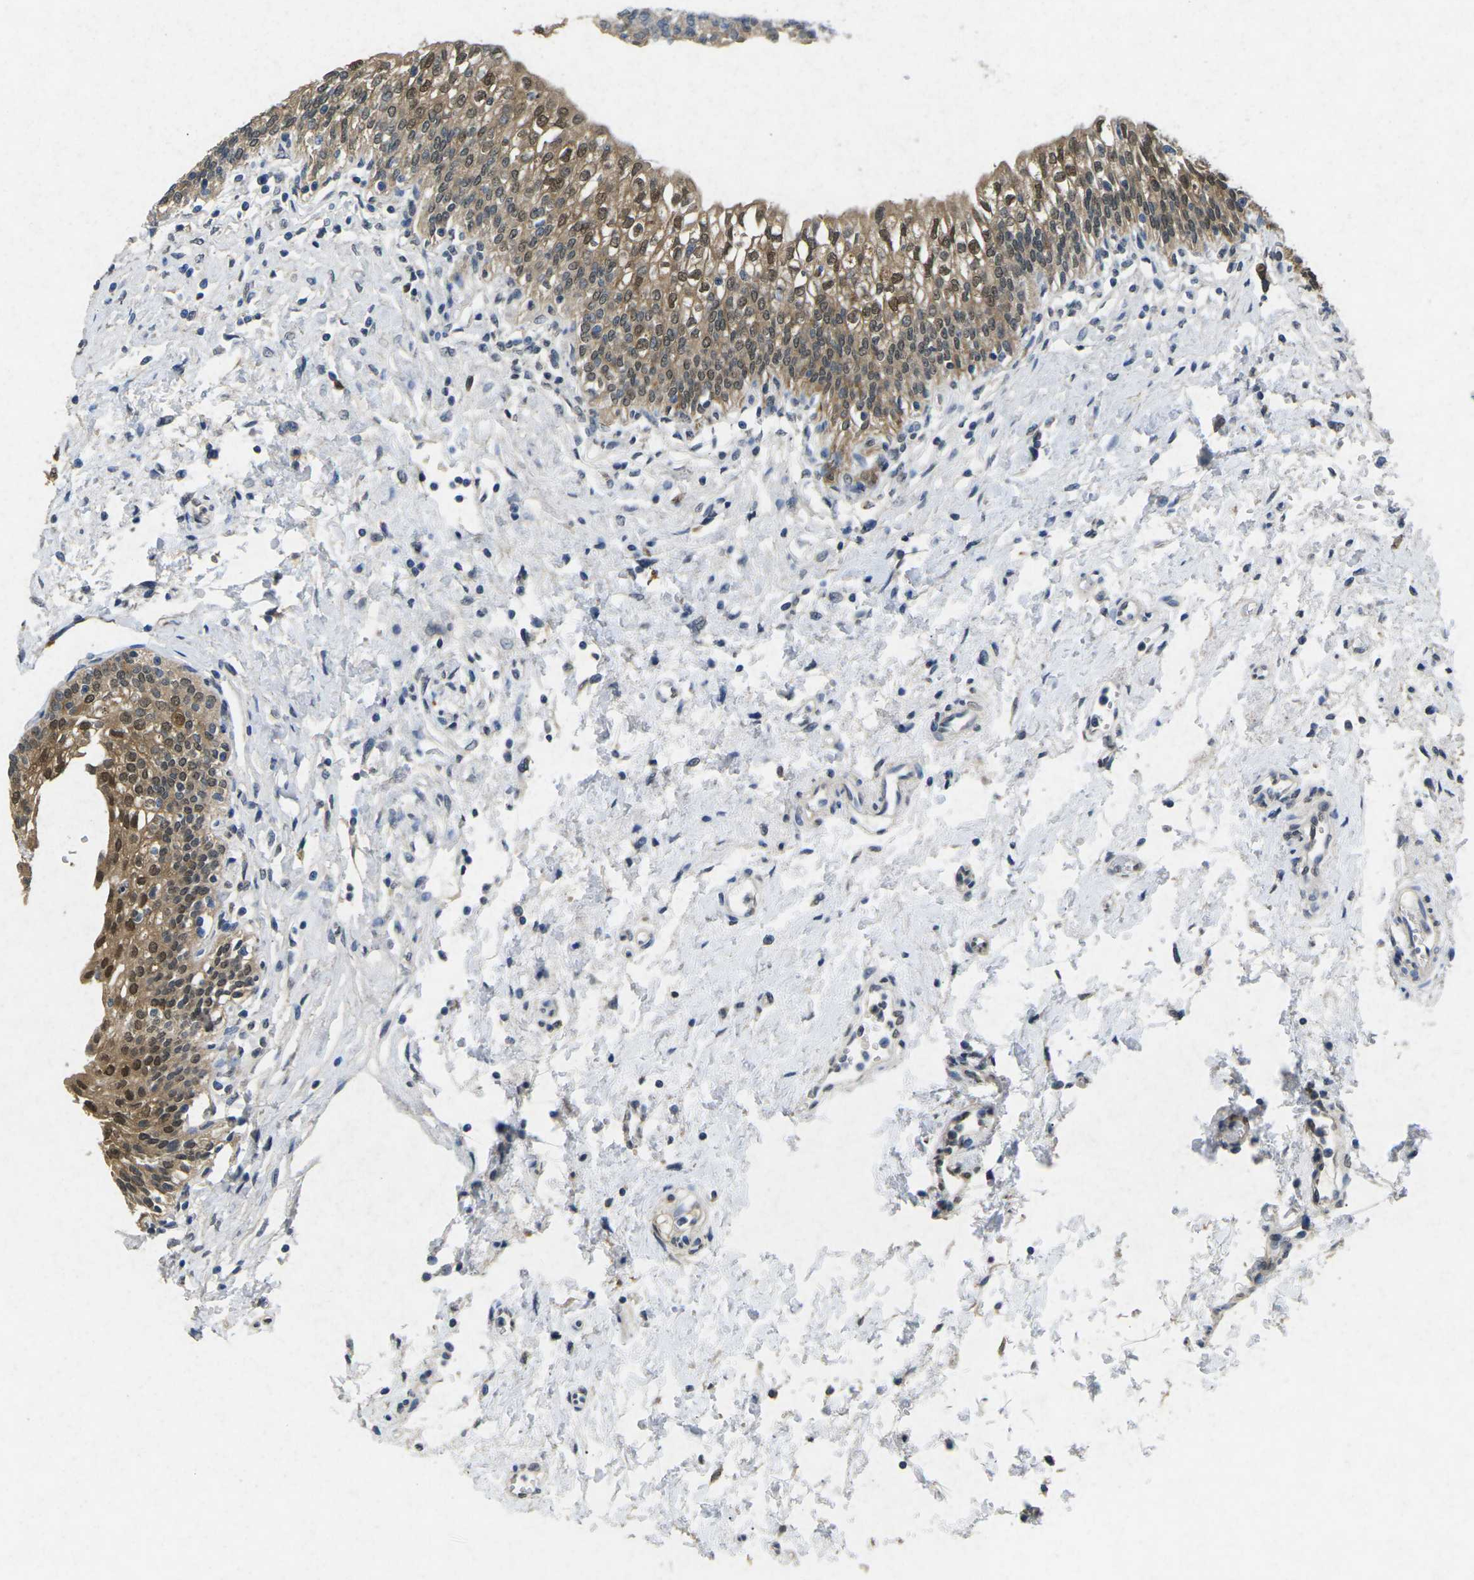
{"staining": {"intensity": "moderate", "quantity": ">75%", "location": "cytoplasmic/membranous,nuclear"}, "tissue": "urinary bladder", "cell_type": "Urothelial cells", "image_type": "normal", "snomed": [{"axis": "morphology", "description": "Normal tissue, NOS"}, {"axis": "topography", "description": "Urinary bladder"}], "caption": "This photomicrograph exhibits benign urinary bladder stained with immunohistochemistry to label a protein in brown. The cytoplasmic/membranous,nuclear of urothelial cells show moderate positivity for the protein. Nuclei are counter-stained blue.", "gene": "SCNN1B", "patient": {"sex": "male", "age": 55}}